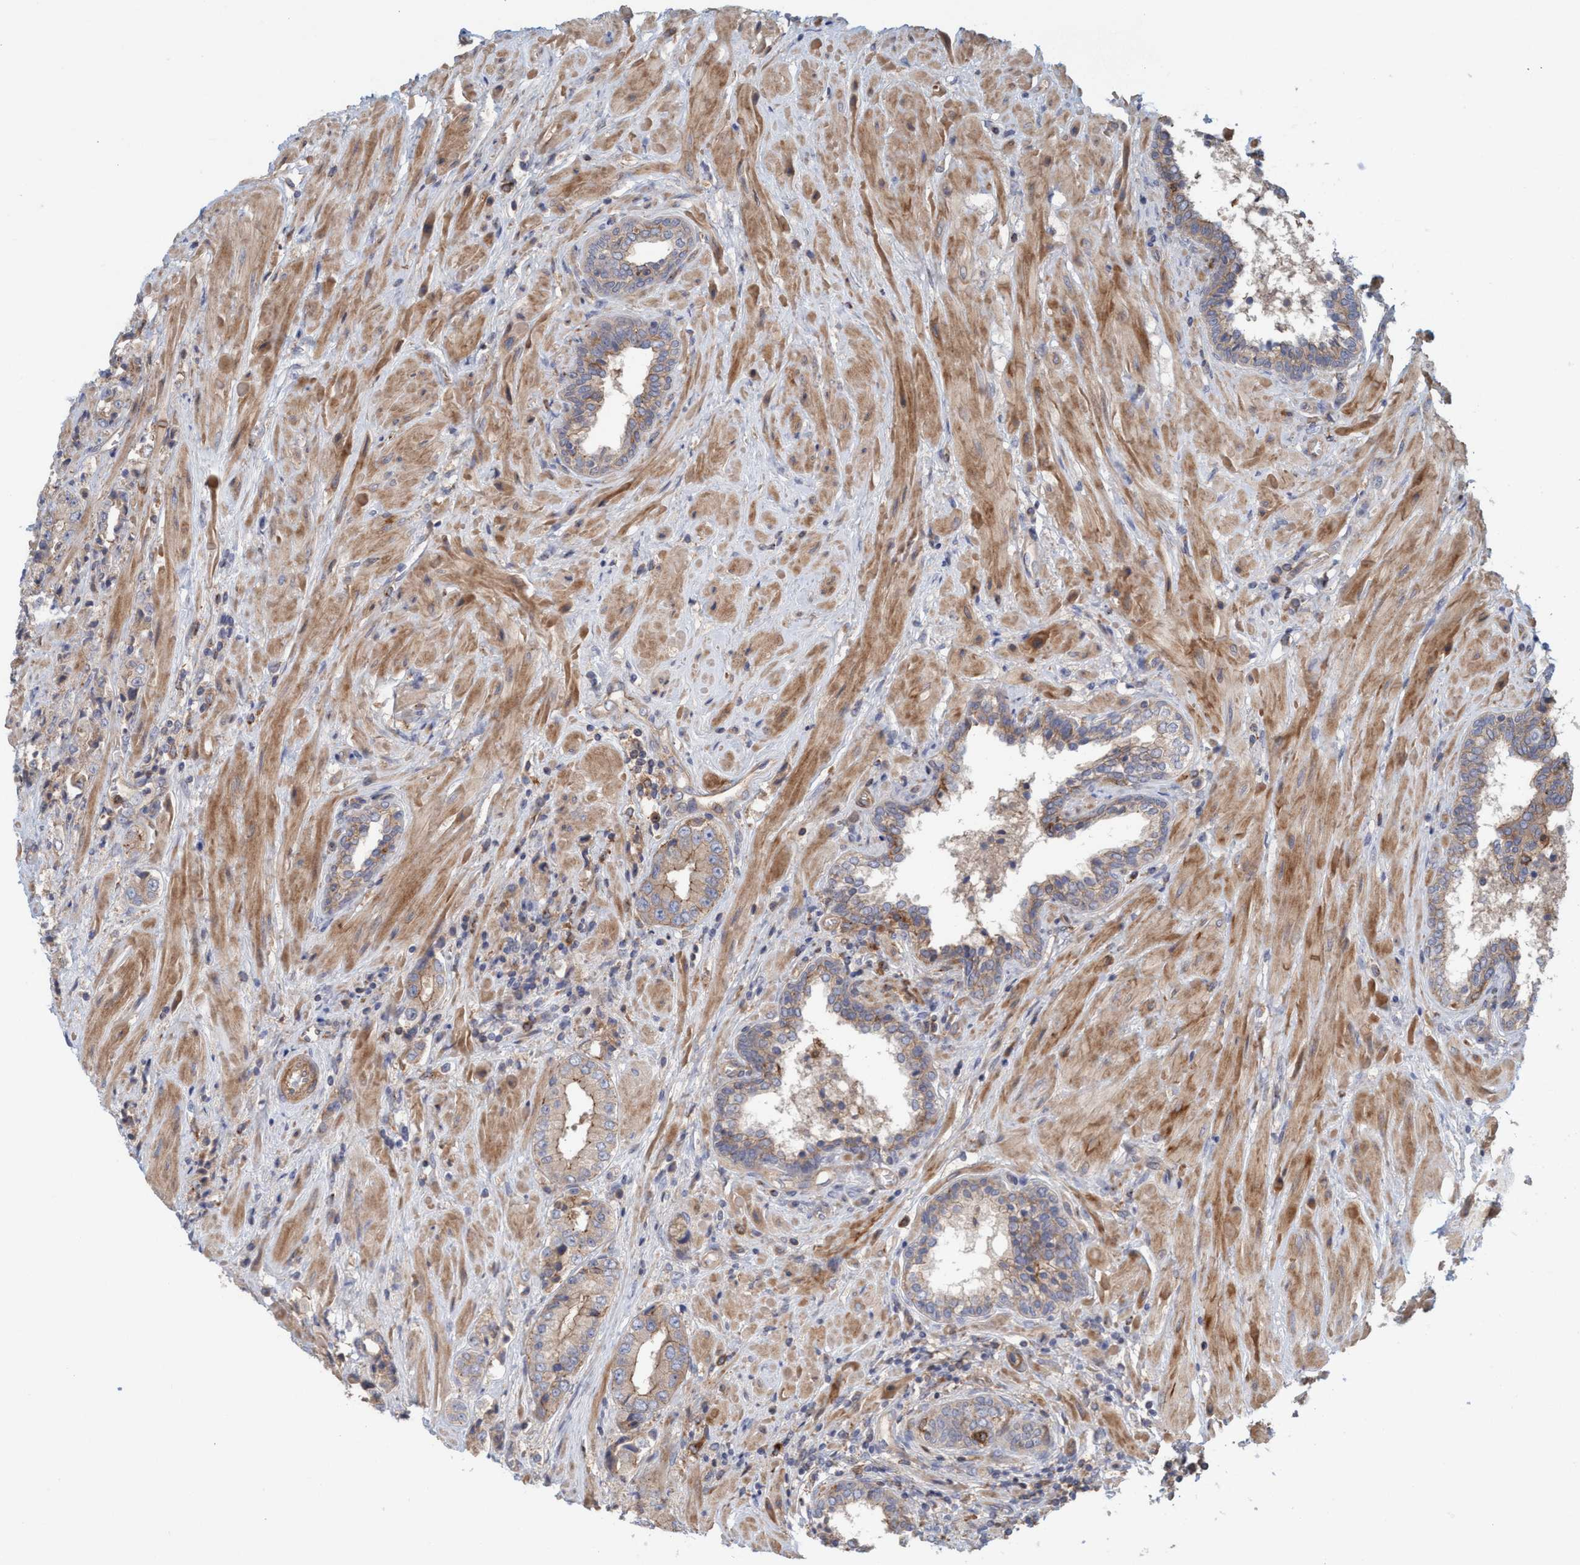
{"staining": {"intensity": "moderate", "quantity": ">75%", "location": "cytoplasmic/membranous"}, "tissue": "prostate cancer", "cell_type": "Tumor cells", "image_type": "cancer", "snomed": [{"axis": "morphology", "description": "Adenocarcinoma, High grade"}, {"axis": "topography", "description": "Prostate"}], "caption": "High-power microscopy captured an IHC micrograph of prostate adenocarcinoma (high-grade), revealing moderate cytoplasmic/membranous expression in approximately >75% of tumor cells.", "gene": "SPECC1", "patient": {"sex": "male", "age": 61}}